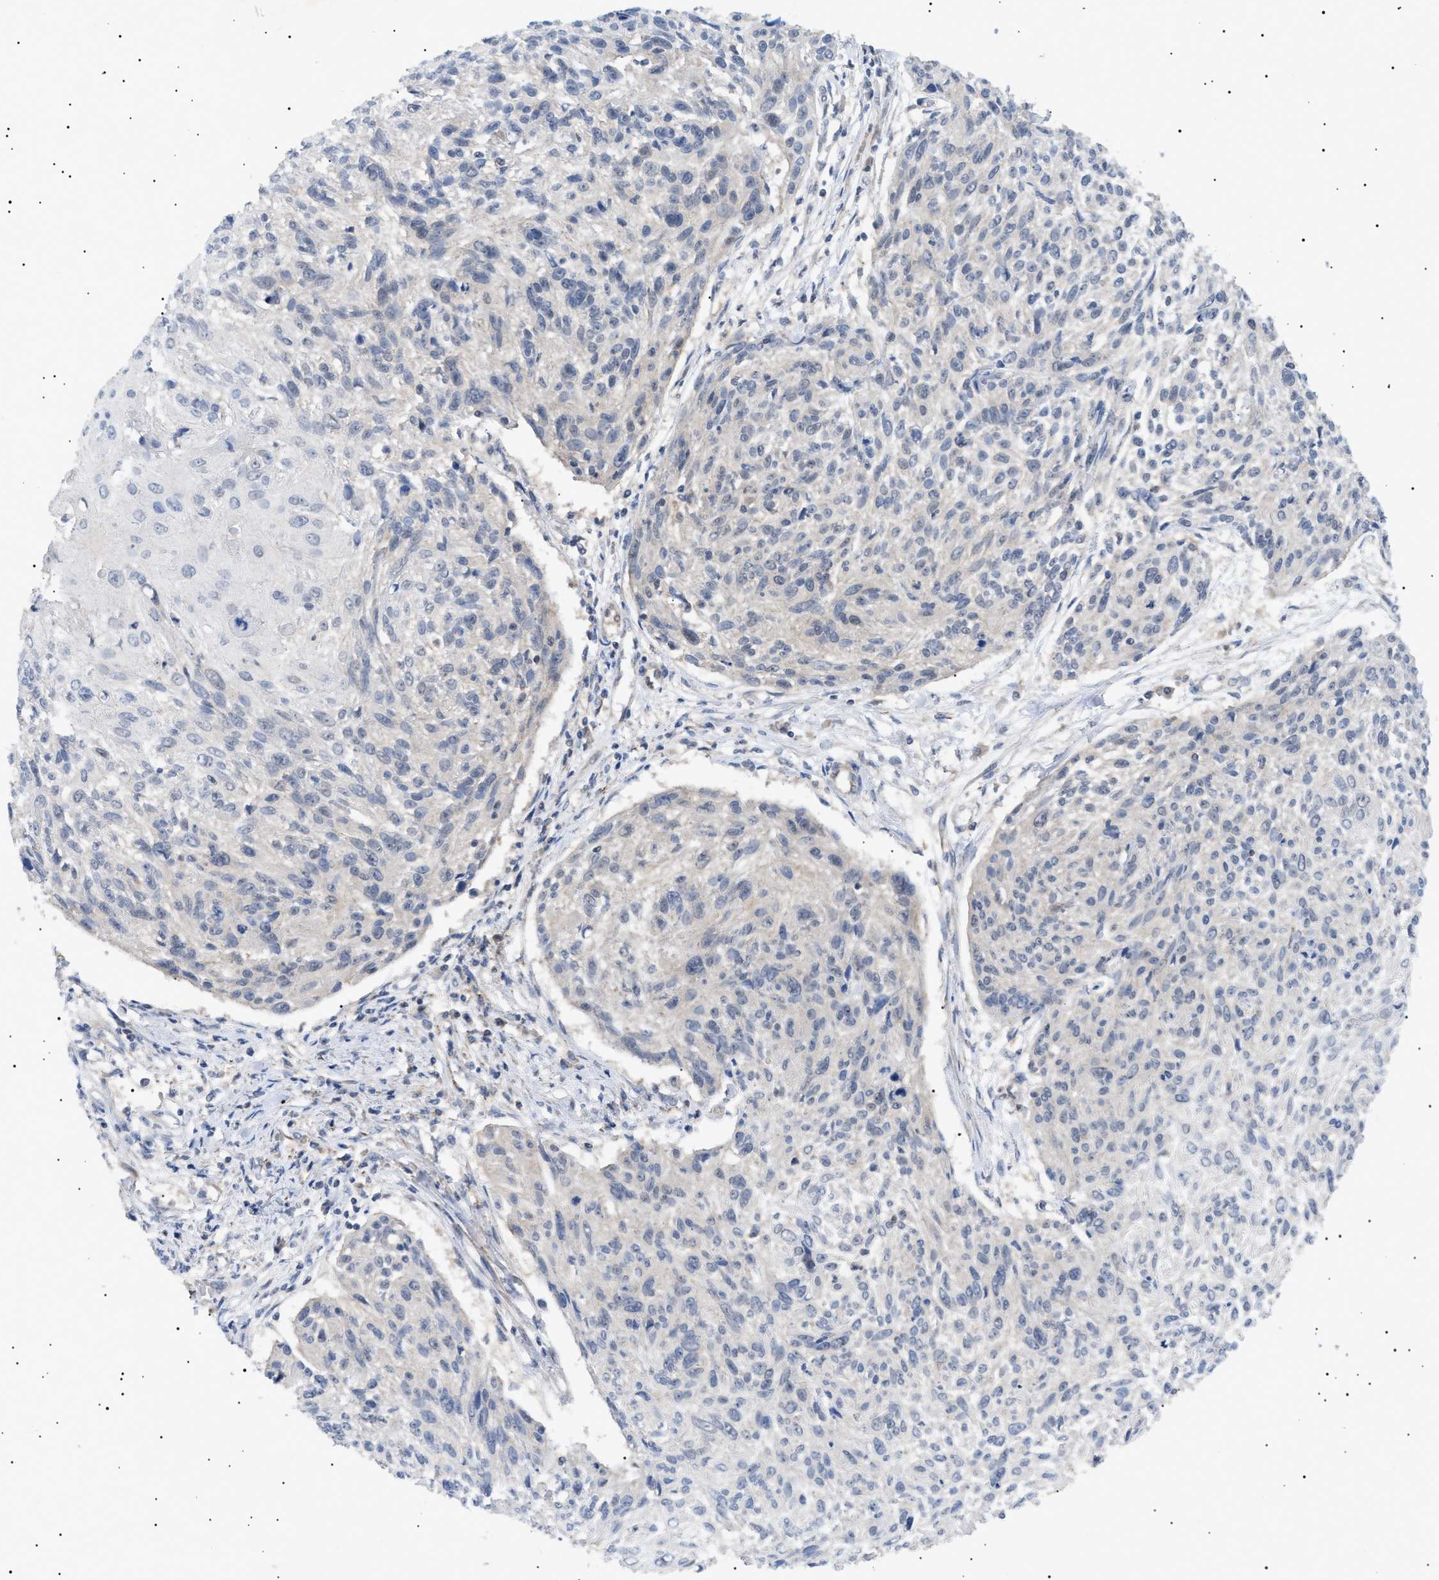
{"staining": {"intensity": "negative", "quantity": "none", "location": "none"}, "tissue": "cervical cancer", "cell_type": "Tumor cells", "image_type": "cancer", "snomed": [{"axis": "morphology", "description": "Squamous cell carcinoma, NOS"}, {"axis": "topography", "description": "Cervix"}], "caption": "High power microscopy micrograph of an immunohistochemistry histopathology image of cervical cancer (squamous cell carcinoma), revealing no significant staining in tumor cells.", "gene": "SIRT5", "patient": {"sex": "female", "age": 51}}